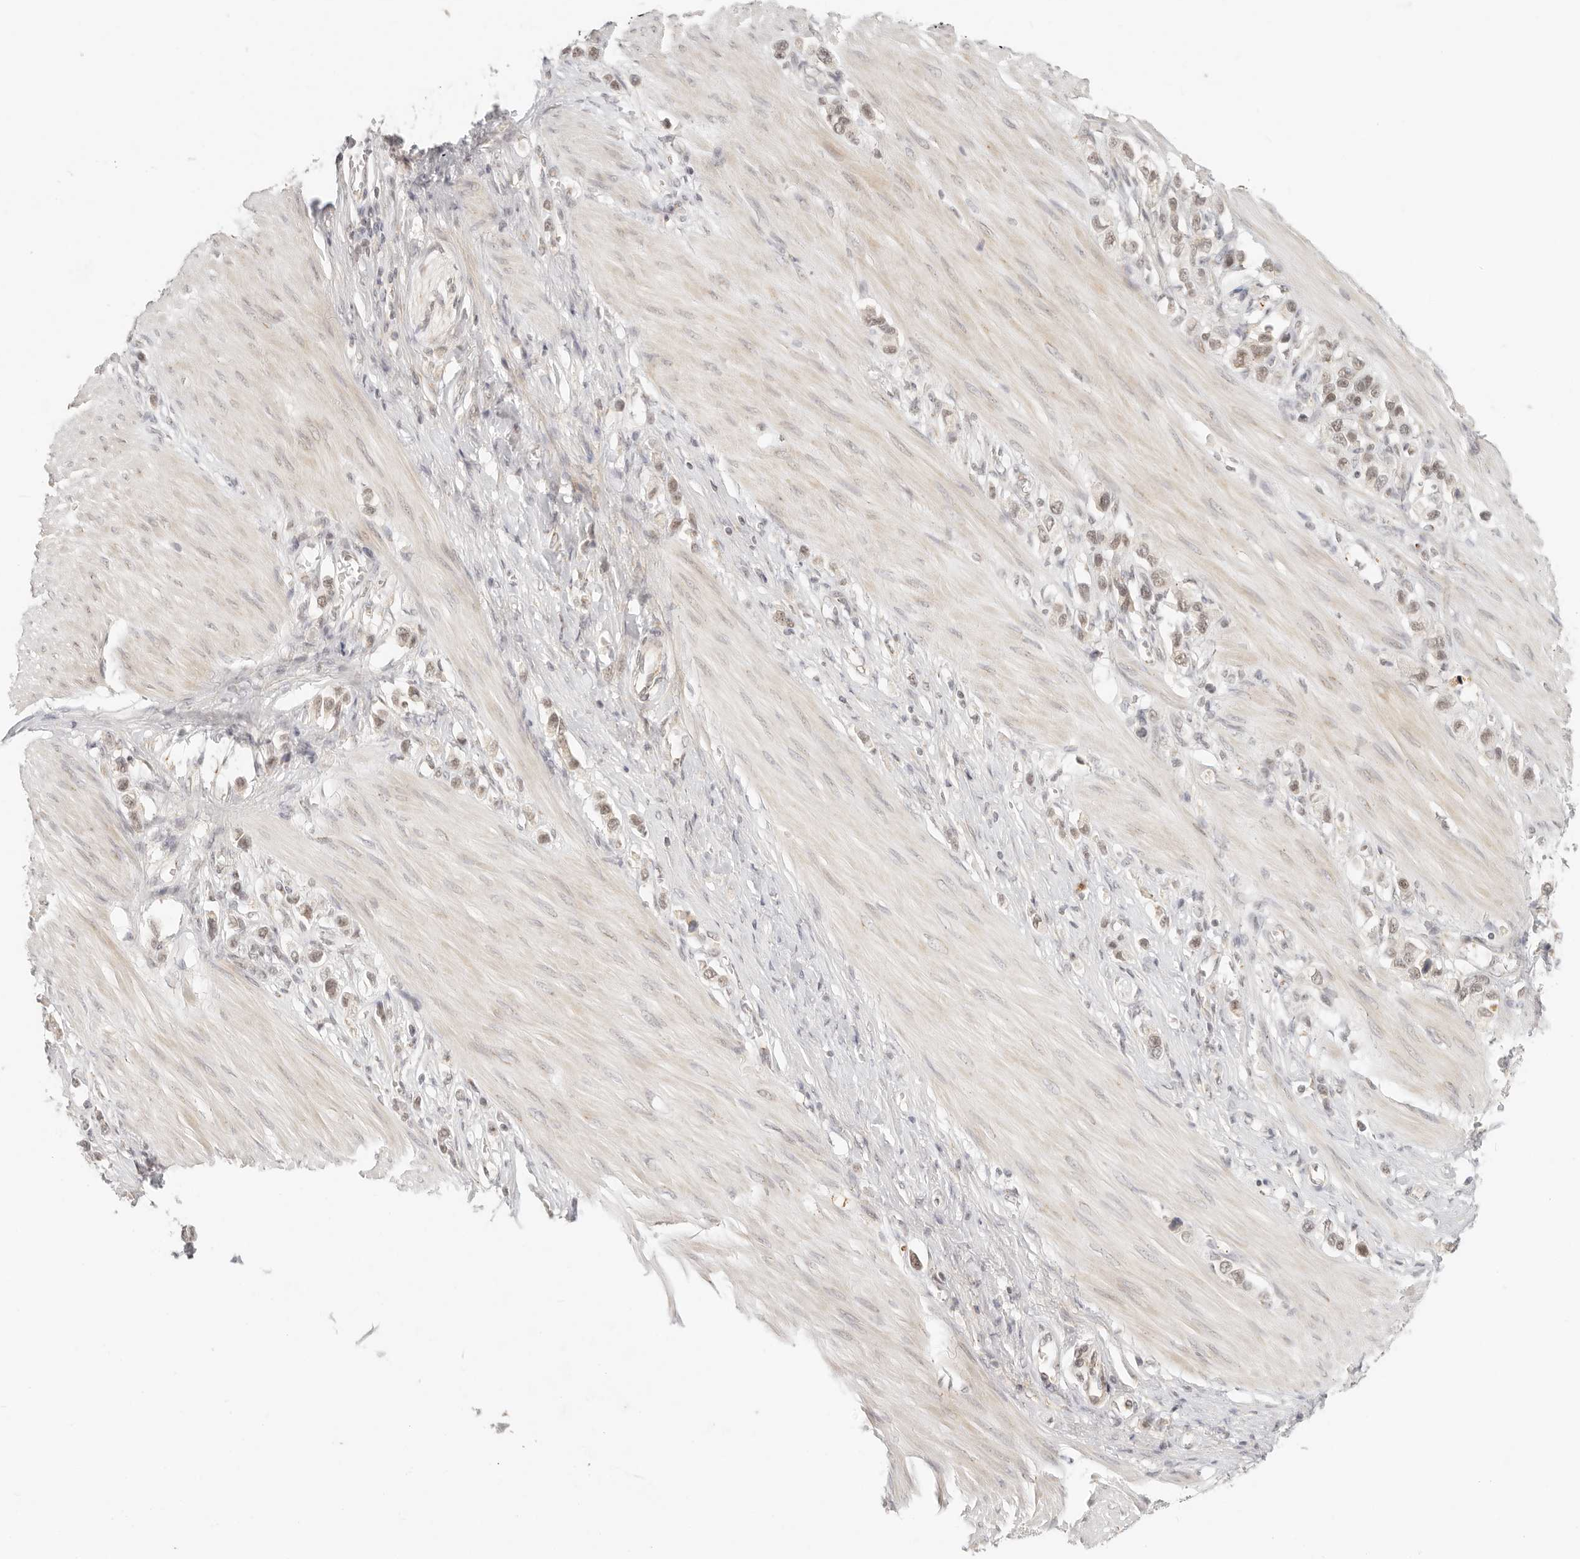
{"staining": {"intensity": "weak", "quantity": ">75%", "location": "nuclear"}, "tissue": "stomach cancer", "cell_type": "Tumor cells", "image_type": "cancer", "snomed": [{"axis": "morphology", "description": "Adenocarcinoma, NOS"}, {"axis": "topography", "description": "Stomach"}], "caption": "Weak nuclear positivity for a protein is identified in about >75% of tumor cells of stomach cancer using immunohistochemistry (IHC).", "gene": "INTS11", "patient": {"sex": "female", "age": 65}}